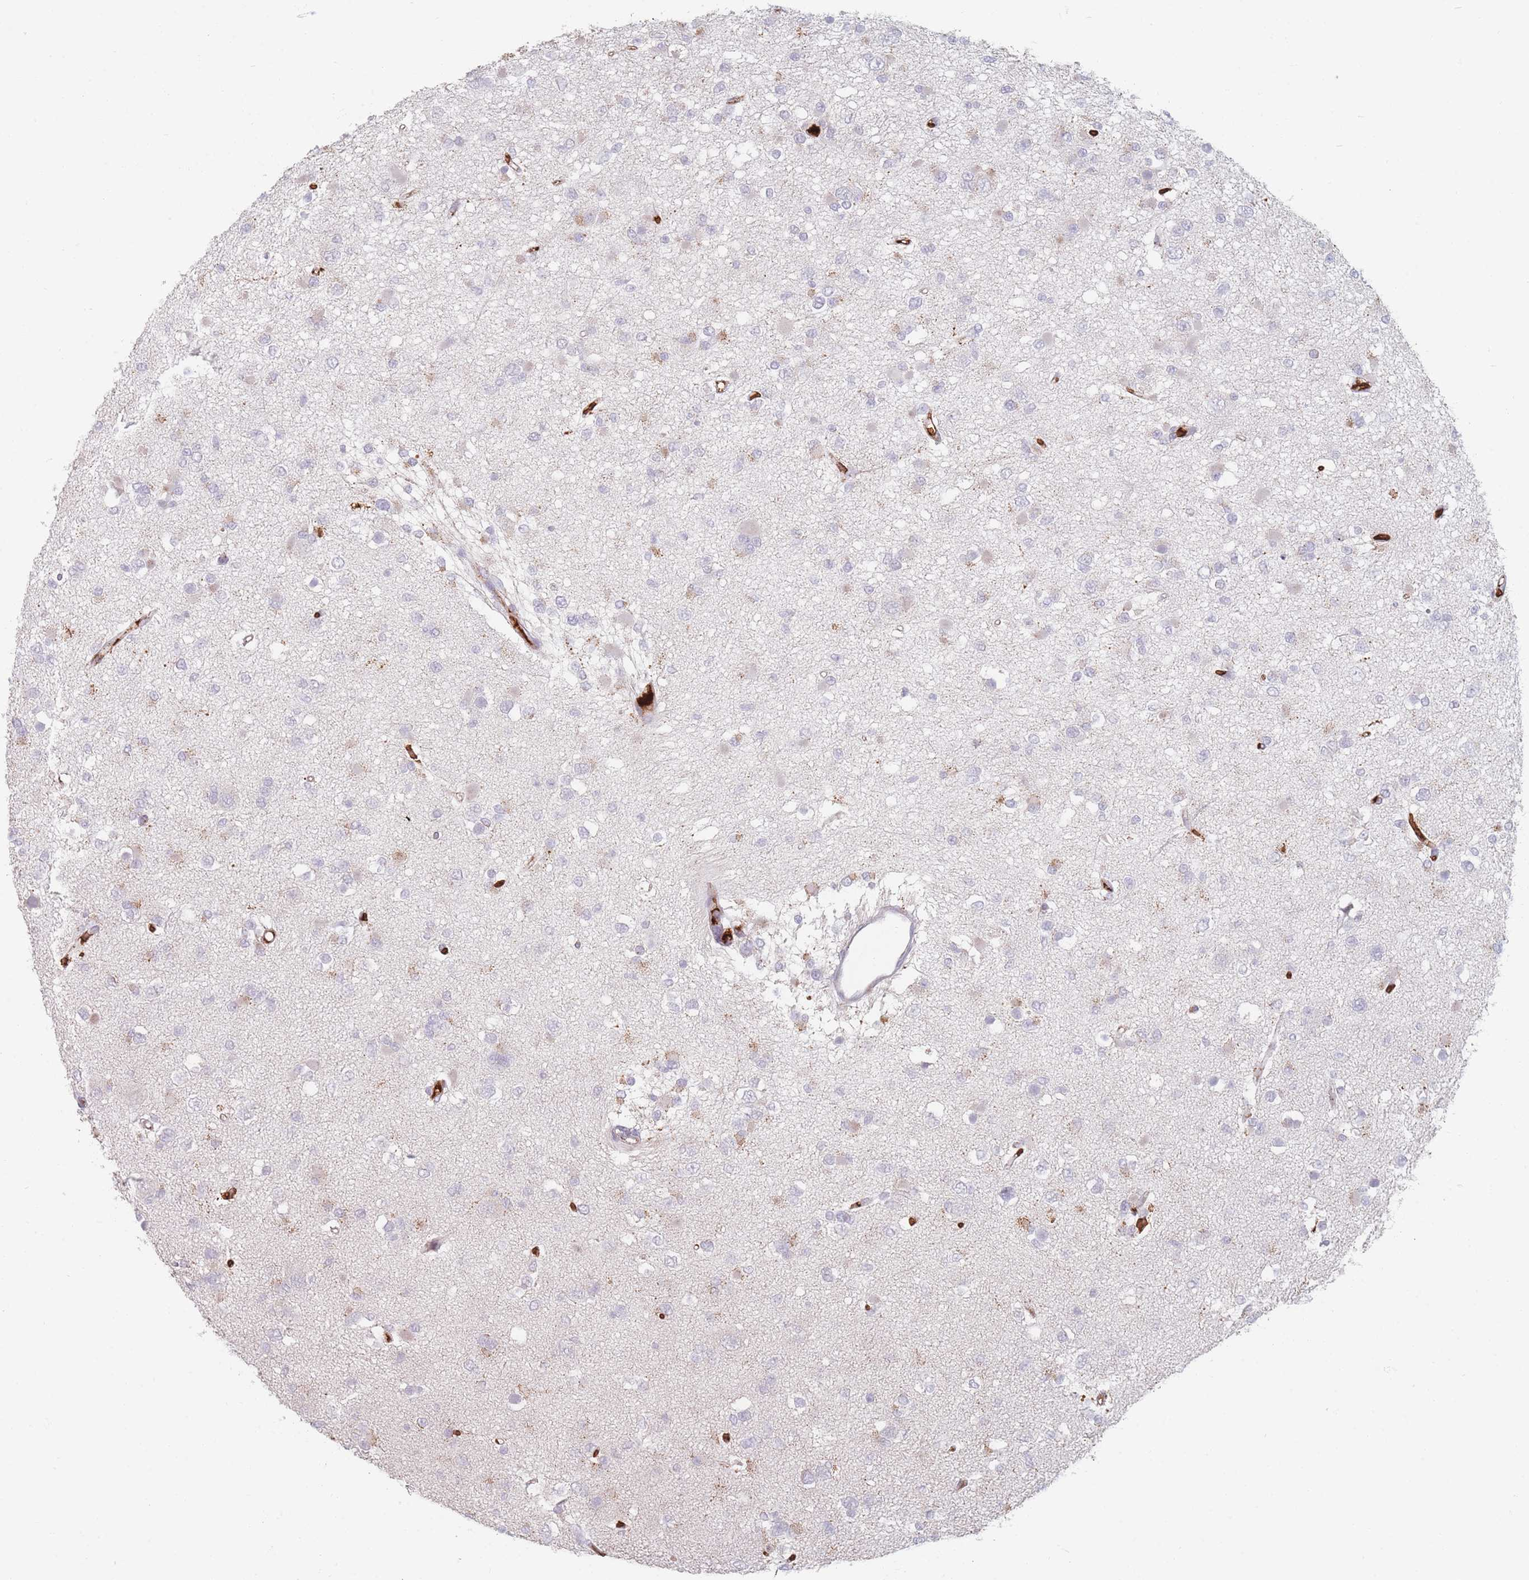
{"staining": {"intensity": "negative", "quantity": "none", "location": "none"}, "tissue": "glioma", "cell_type": "Tumor cells", "image_type": "cancer", "snomed": [{"axis": "morphology", "description": "Glioma, malignant, Low grade"}, {"axis": "topography", "description": "Brain"}], "caption": "This is a image of immunohistochemistry staining of glioma, which shows no expression in tumor cells. (DAB (3,3'-diaminobenzidine) immunohistochemistry (IHC) with hematoxylin counter stain).", "gene": "SLC2A6", "patient": {"sex": "female", "age": 22}}